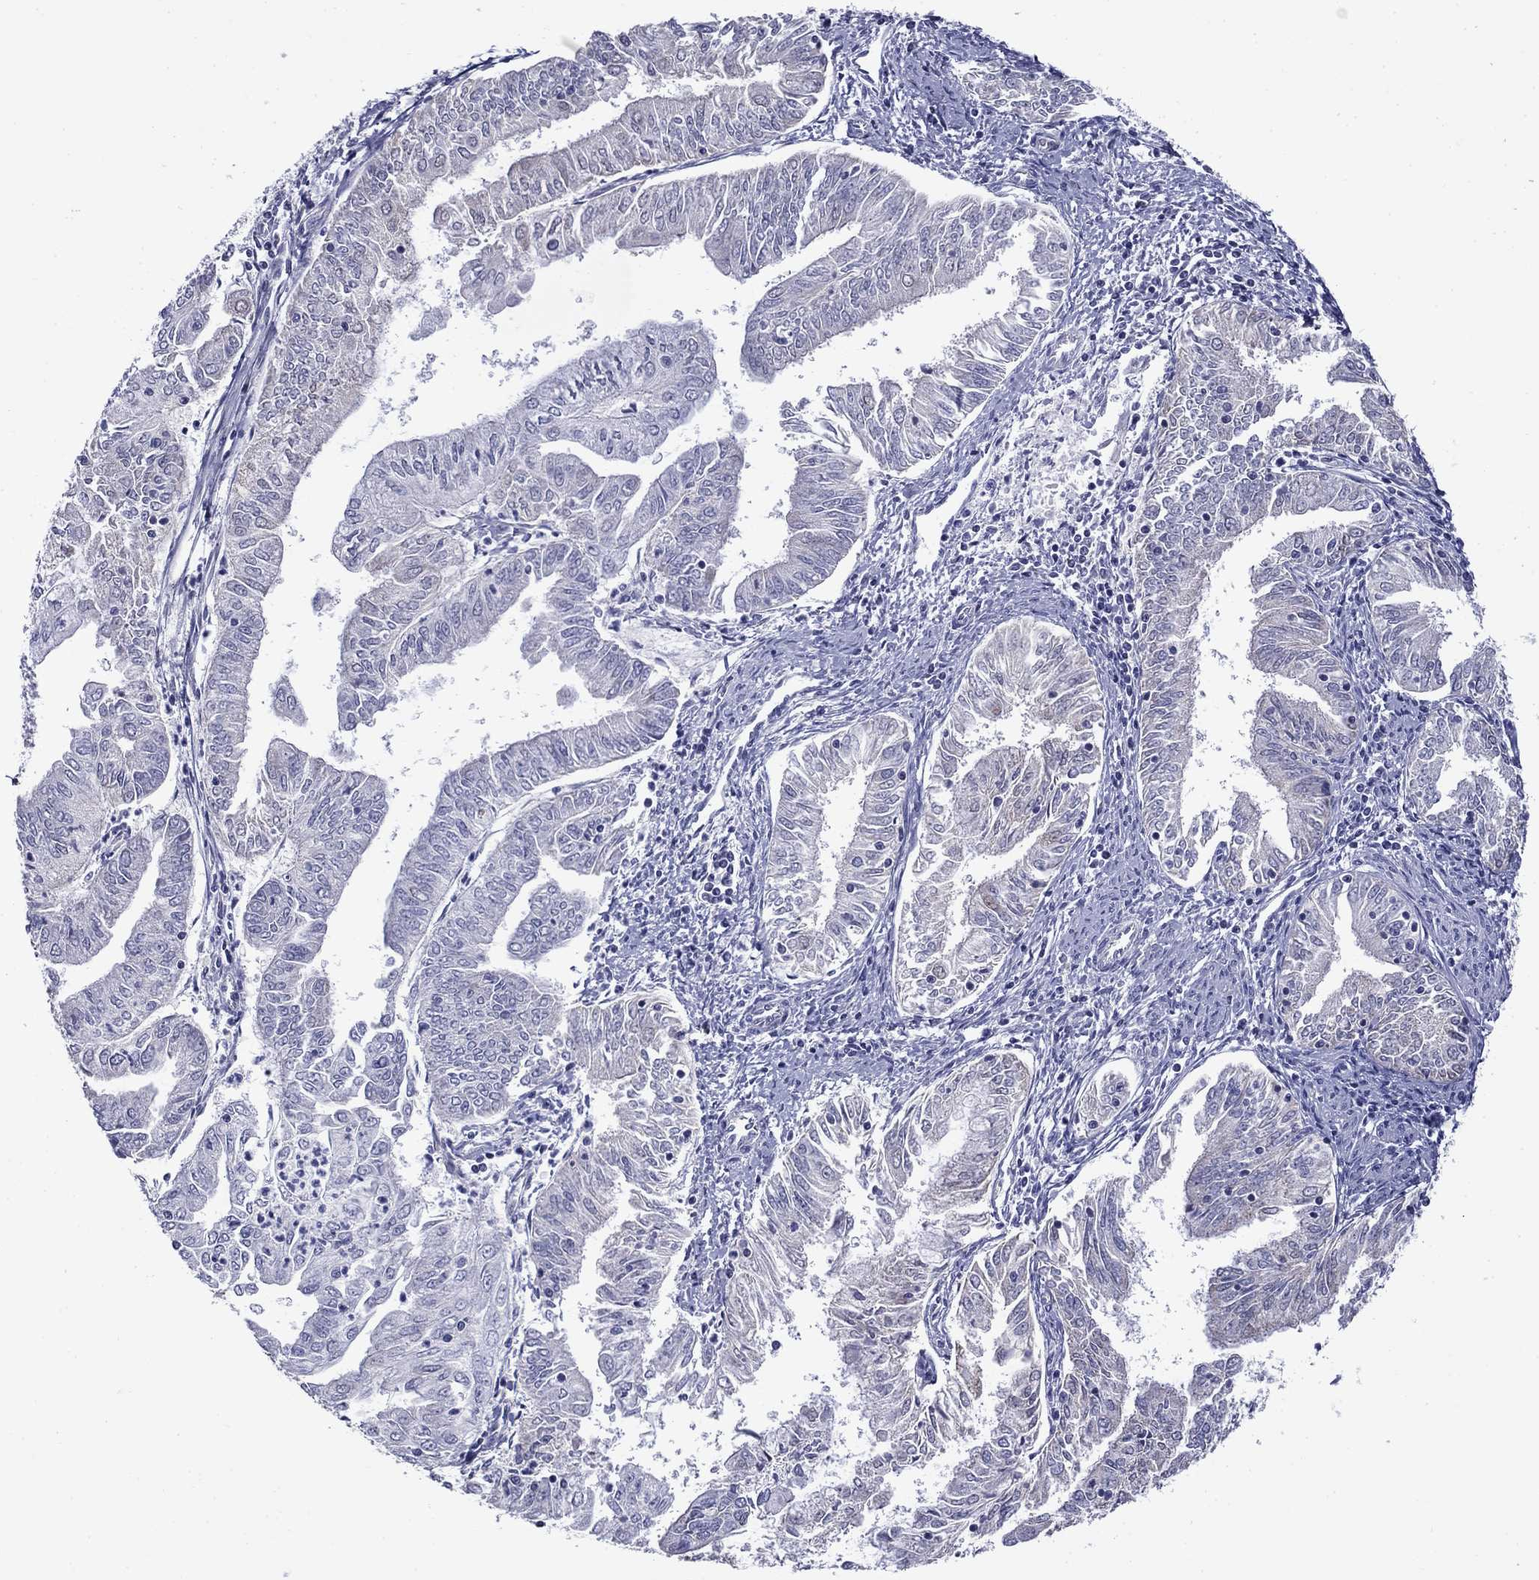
{"staining": {"intensity": "negative", "quantity": "none", "location": "none"}, "tissue": "endometrial cancer", "cell_type": "Tumor cells", "image_type": "cancer", "snomed": [{"axis": "morphology", "description": "Adenocarcinoma, NOS"}, {"axis": "topography", "description": "Endometrium"}], "caption": "Tumor cells show no significant expression in adenocarcinoma (endometrial).", "gene": "ACADSB", "patient": {"sex": "female", "age": 56}}